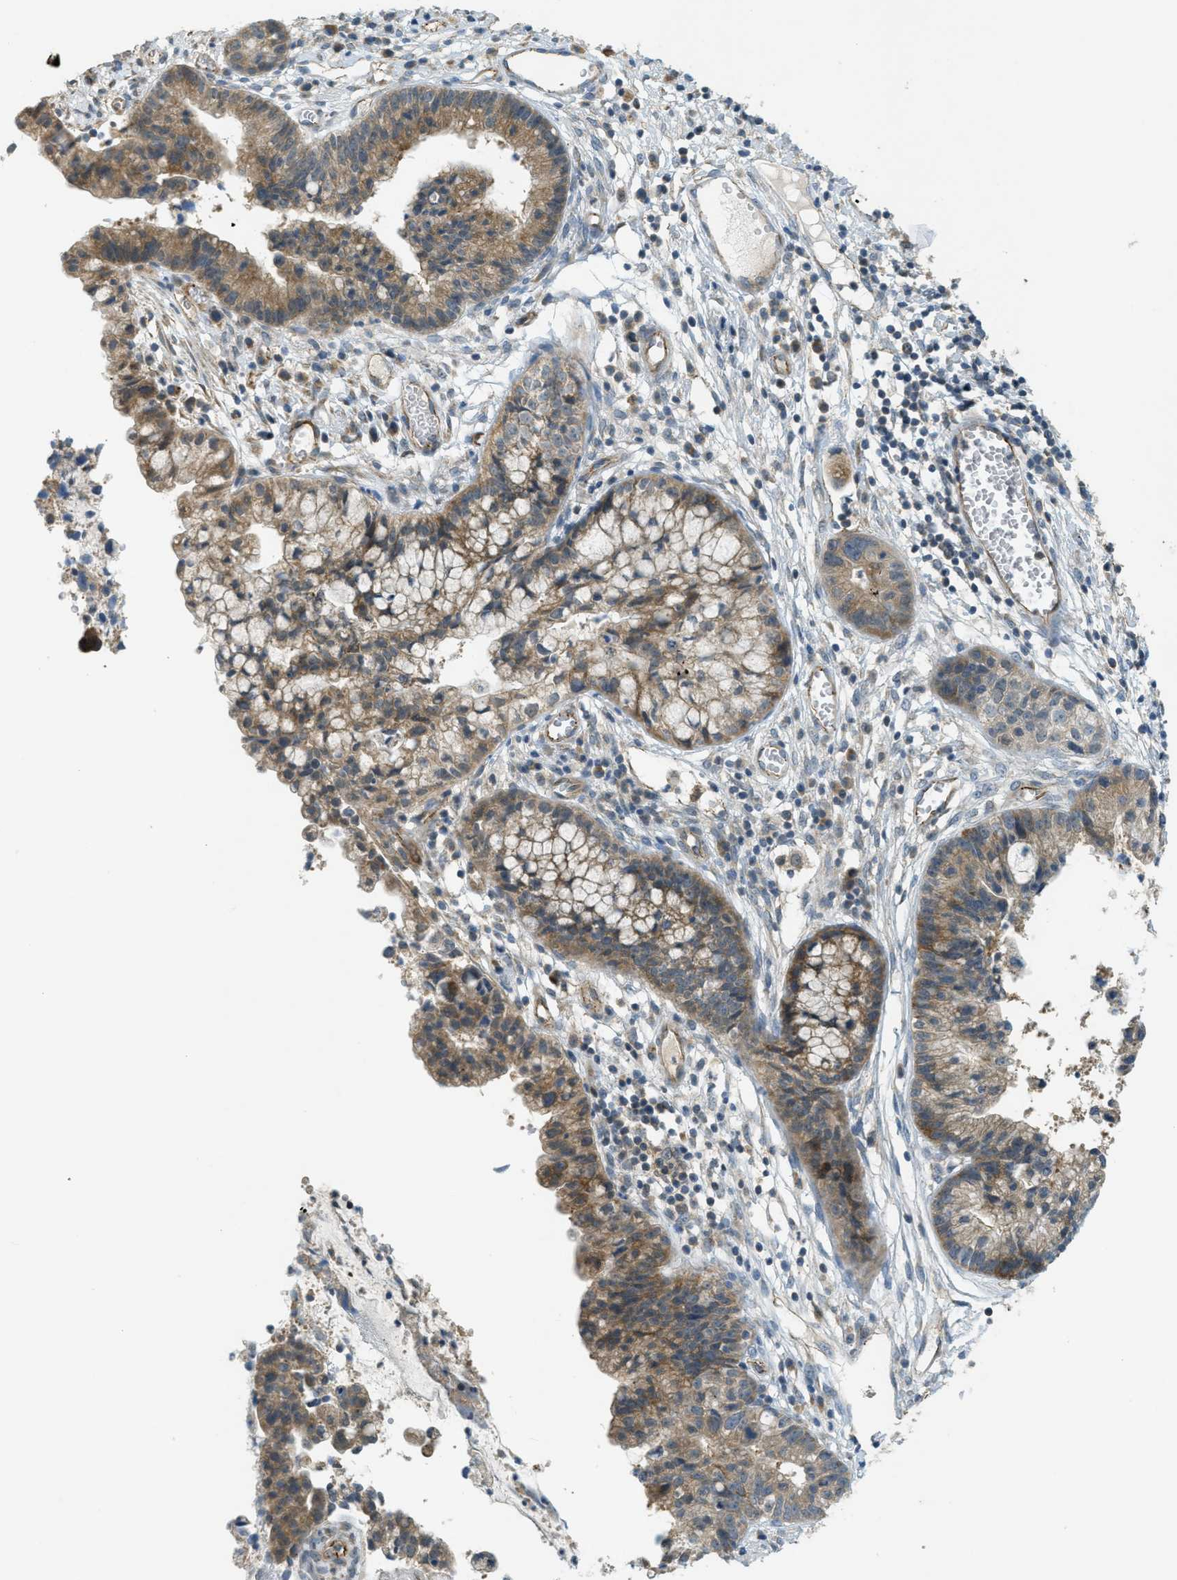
{"staining": {"intensity": "moderate", "quantity": ">75%", "location": "cytoplasmic/membranous"}, "tissue": "cervical cancer", "cell_type": "Tumor cells", "image_type": "cancer", "snomed": [{"axis": "morphology", "description": "Adenocarcinoma, NOS"}, {"axis": "topography", "description": "Cervix"}], "caption": "A micrograph of human cervical cancer (adenocarcinoma) stained for a protein reveals moderate cytoplasmic/membranous brown staining in tumor cells.", "gene": "JCAD", "patient": {"sex": "female", "age": 44}}